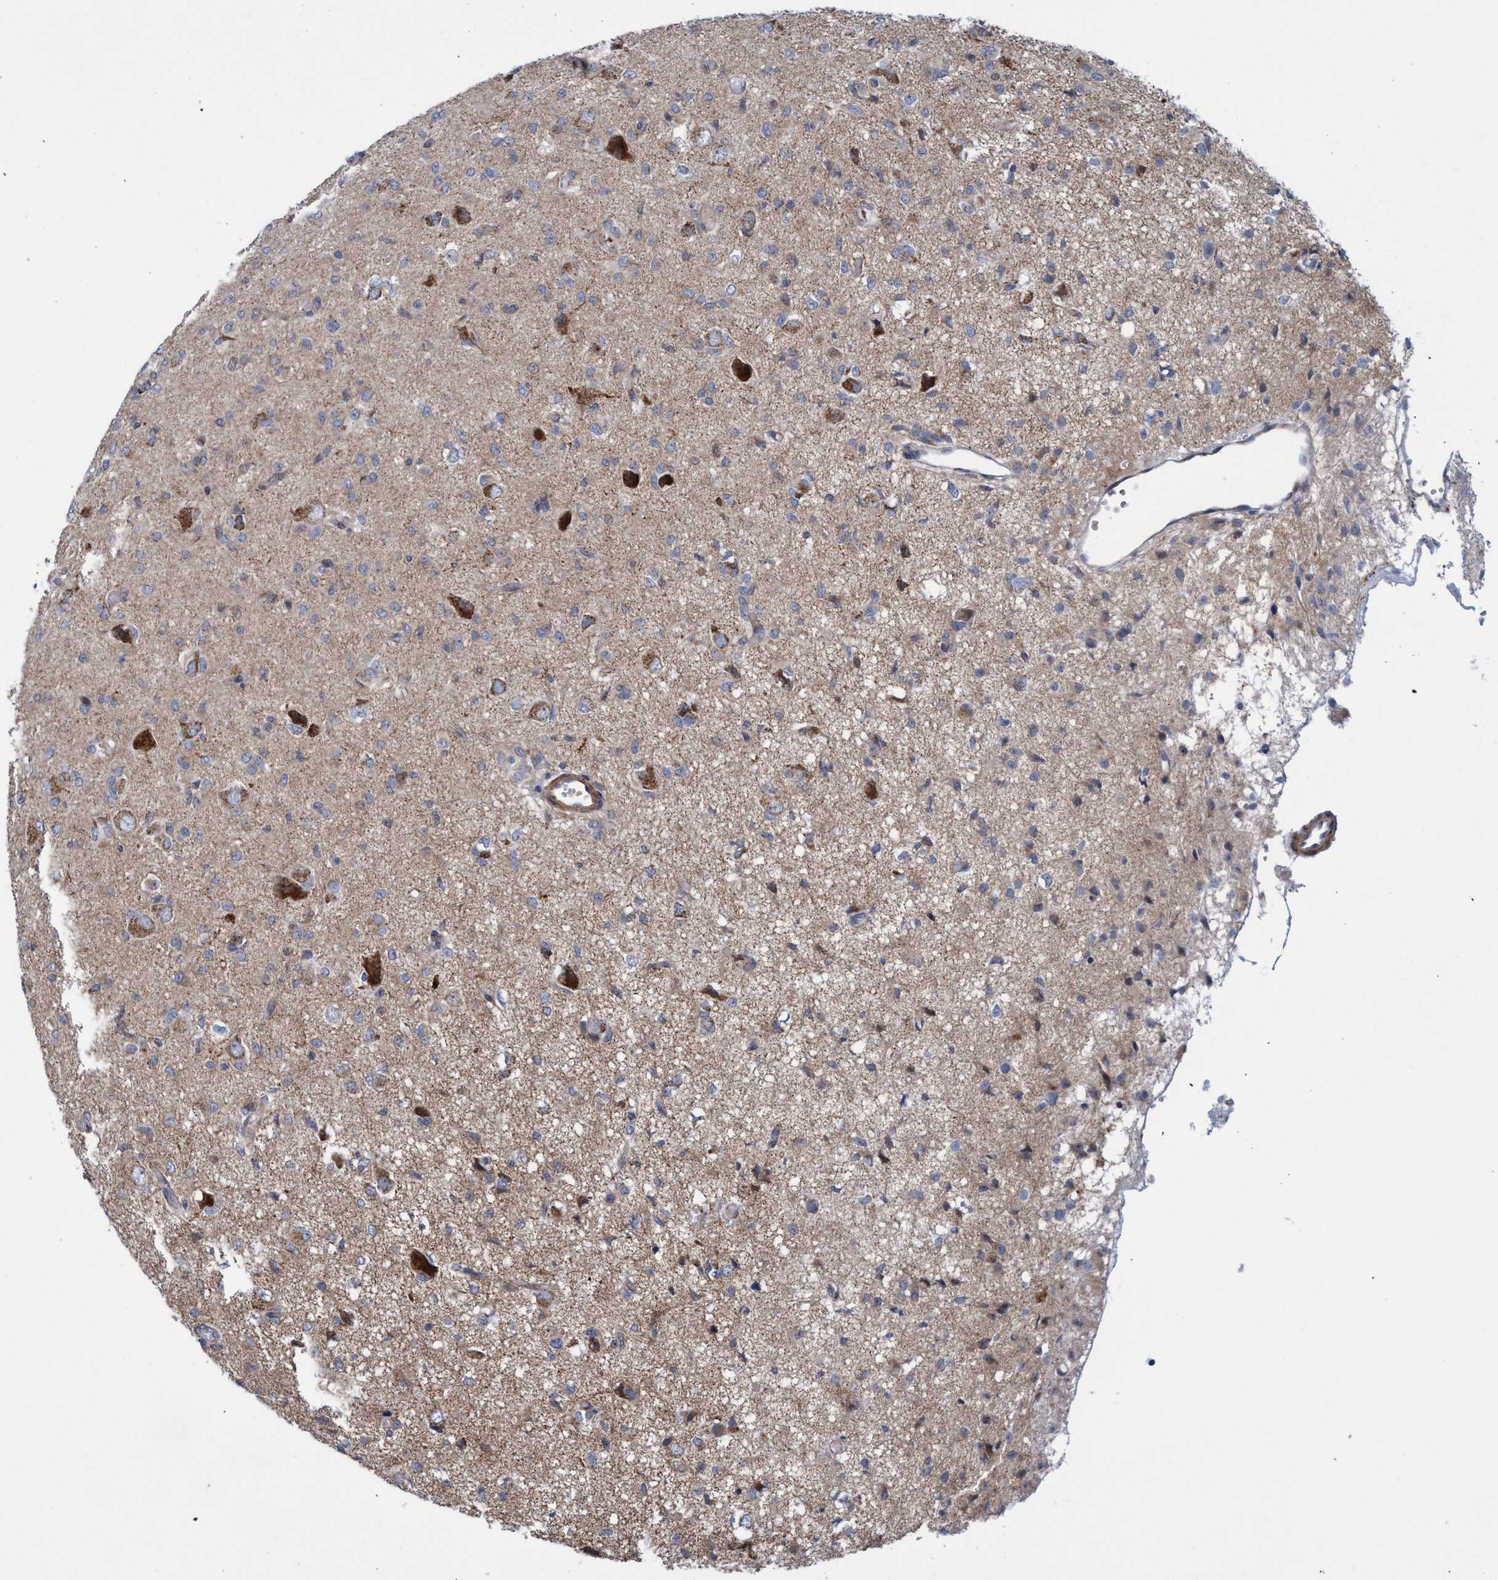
{"staining": {"intensity": "moderate", "quantity": "25%-75%", "location": "cytoplasmic/membranous"}, "tissue": "glioma", "cell_type": "Tumor cells", "image_type": "cancer", "snomed": [{"axis": "morphology", "description": "Glioma, malignant, High grade"}, {"axis": "topography", "description": "Brain"}], "caption": "A brown stain labels moderate cytoplasmic/membranous expression of a protein in human glioma tumor cells.", "gene": "POLR1F", "patient": {"sex": "female", "age": 59}}